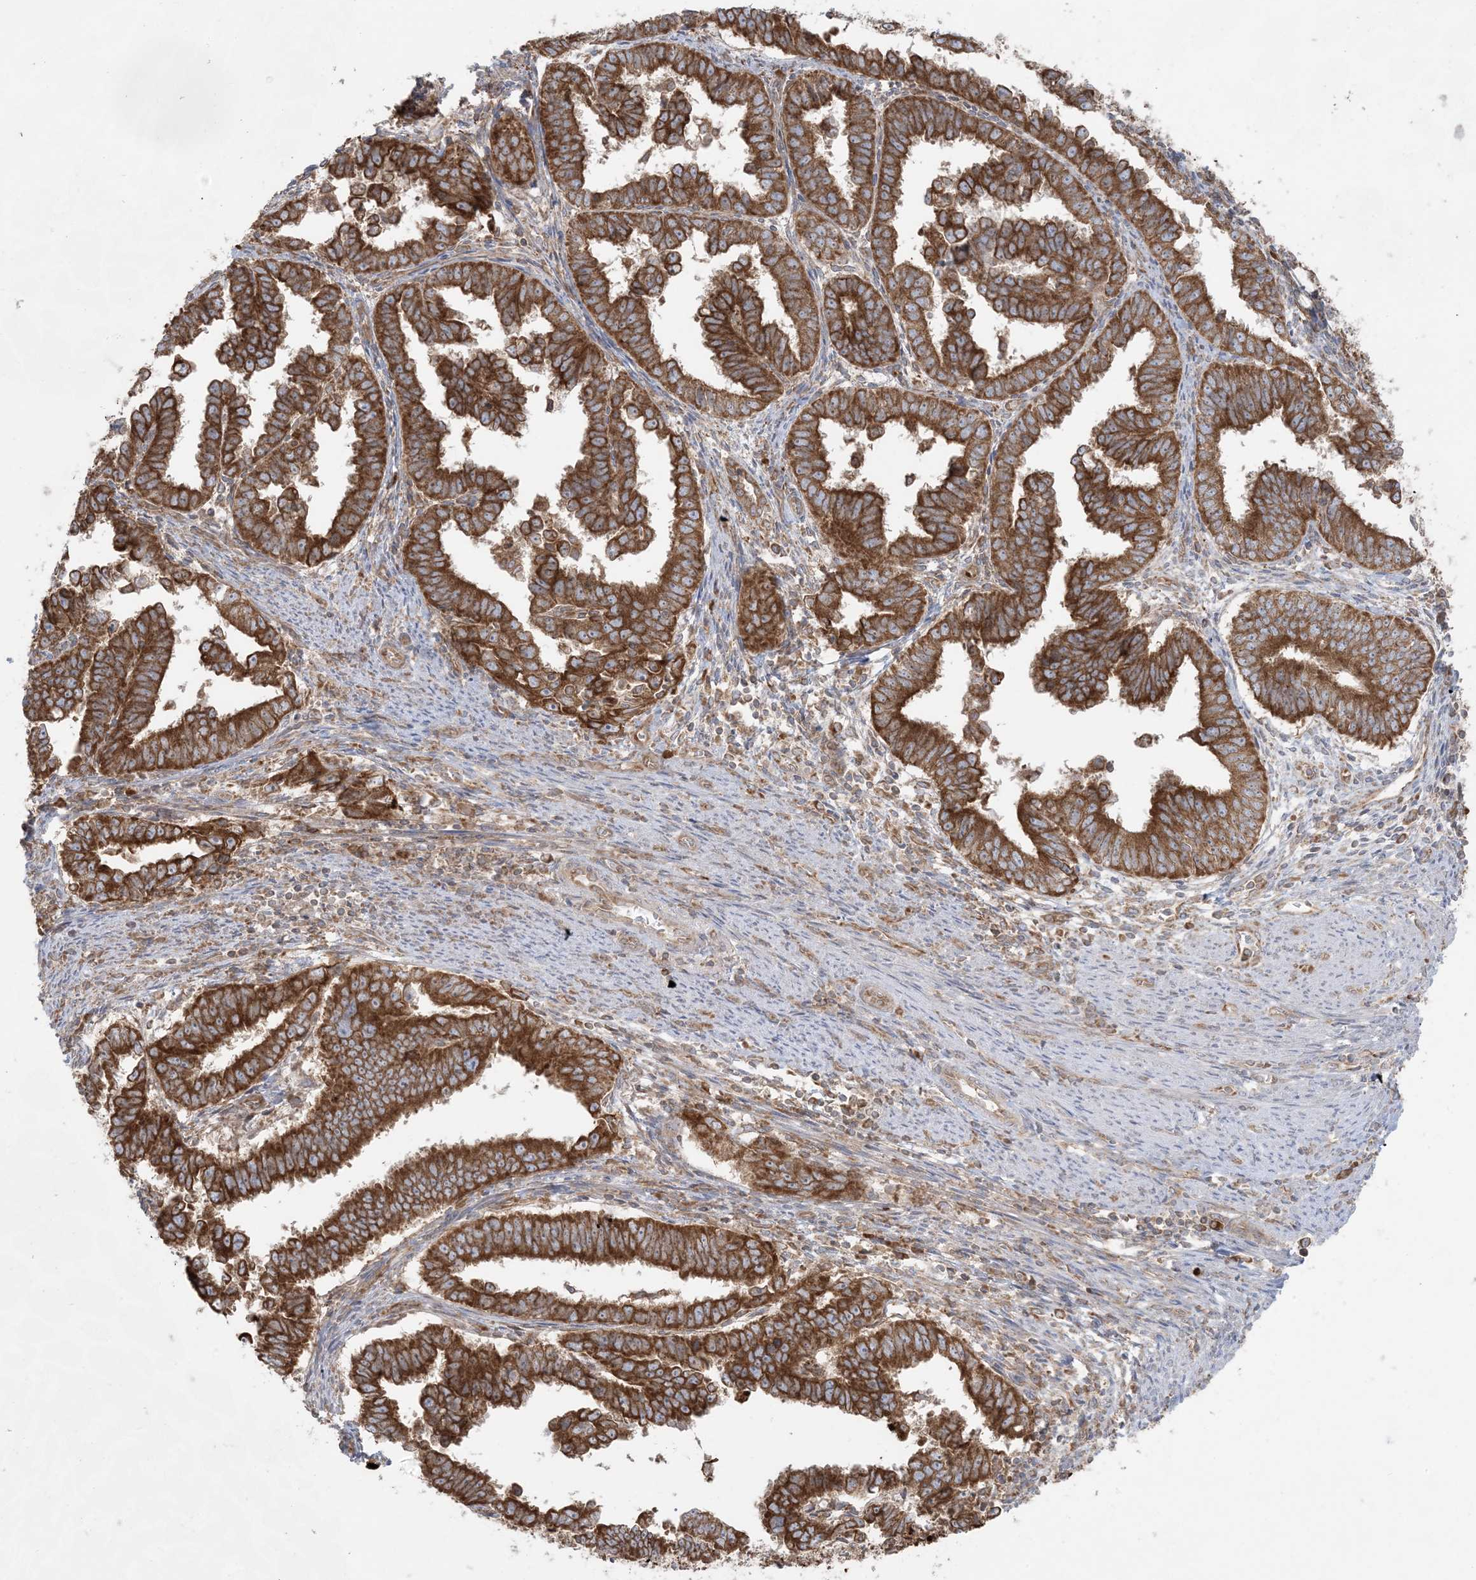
{"staining": {"intensity": "strong", "quantity": ">75%", "location": "cytoplasmic/membranous"}, "tissue": "endometrial cancer", "cell_type": "Tumor cells", "image_type": "cancer", "snomed": [{"axis": "morphology", "description": "Adenocarcinoma, NOS"}, {"axis": "topography", "description": "Endometrium"}], "caption": "This photomicrograph demonstrates IHC staining of endometrial cancer (adenocarcinoma), with high strong cytoplasmic/membranous expression in about >75% of tumor cells.", "gene": "UBXN4", "patient": {"sex": "female", "age": 75}}